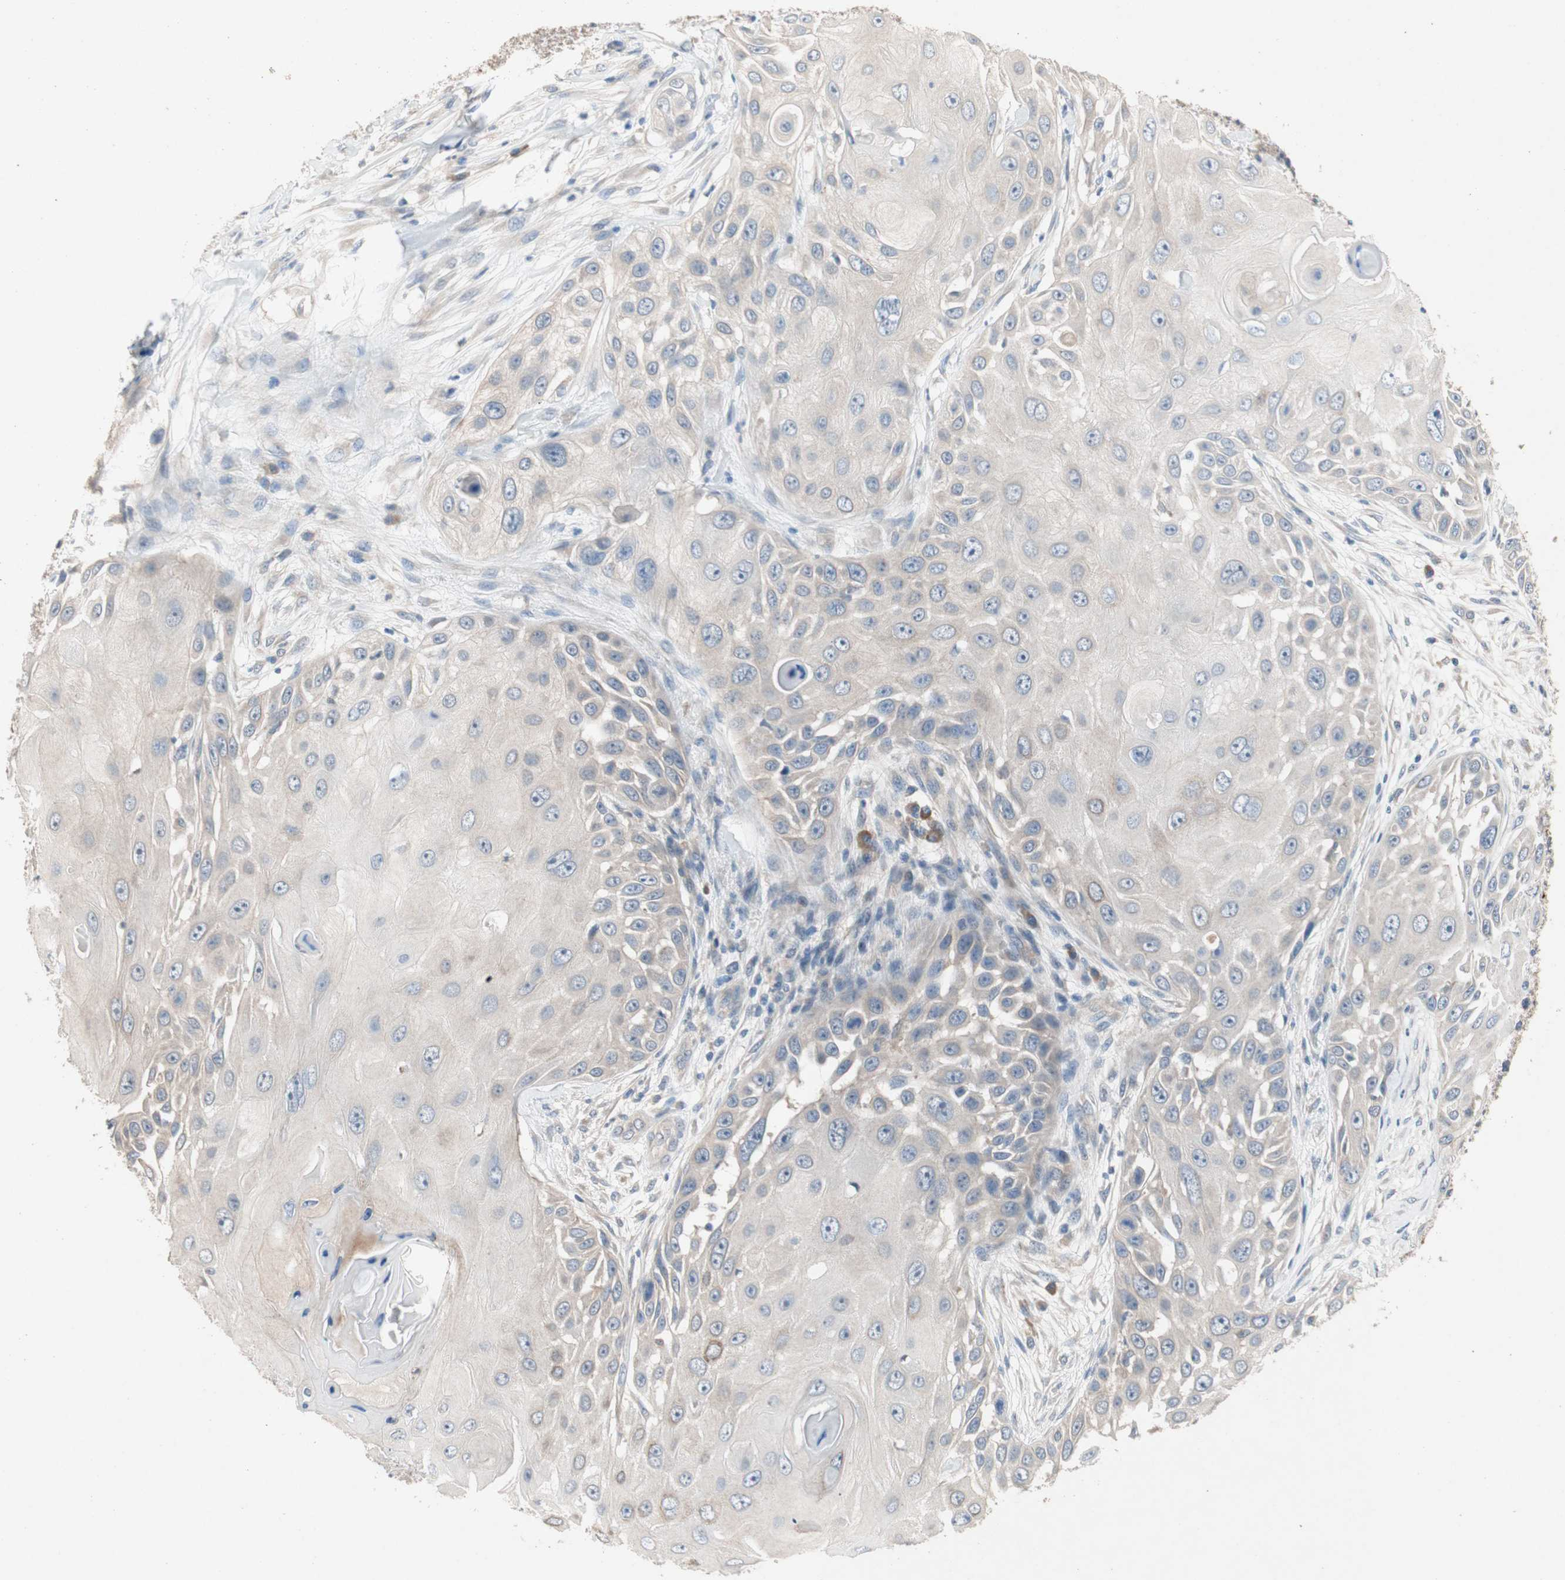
{"staining": {"intensity": "weak", "quantity": "25%-75%", "location": "cytoplasmic/membranous"}, "tissue": "skin cancer", "cell_type": "Tumor cells", "image_type": "cancer", "snomed": [{"axis": "morphology", "description": "Squamous cell carcinoma, NOS"}, {"axis": "topography", "description": "Skin"}], "caption": "The photomicrograph reveals immunohistochemical staining of skin squamous cell carcinoma. There is weak cytoplasmic/membranous positivity is appreciated in about 25%-75% of tumor cells.", "gene": "NCLN", "patient": {"sex": "female", "age": 44}}